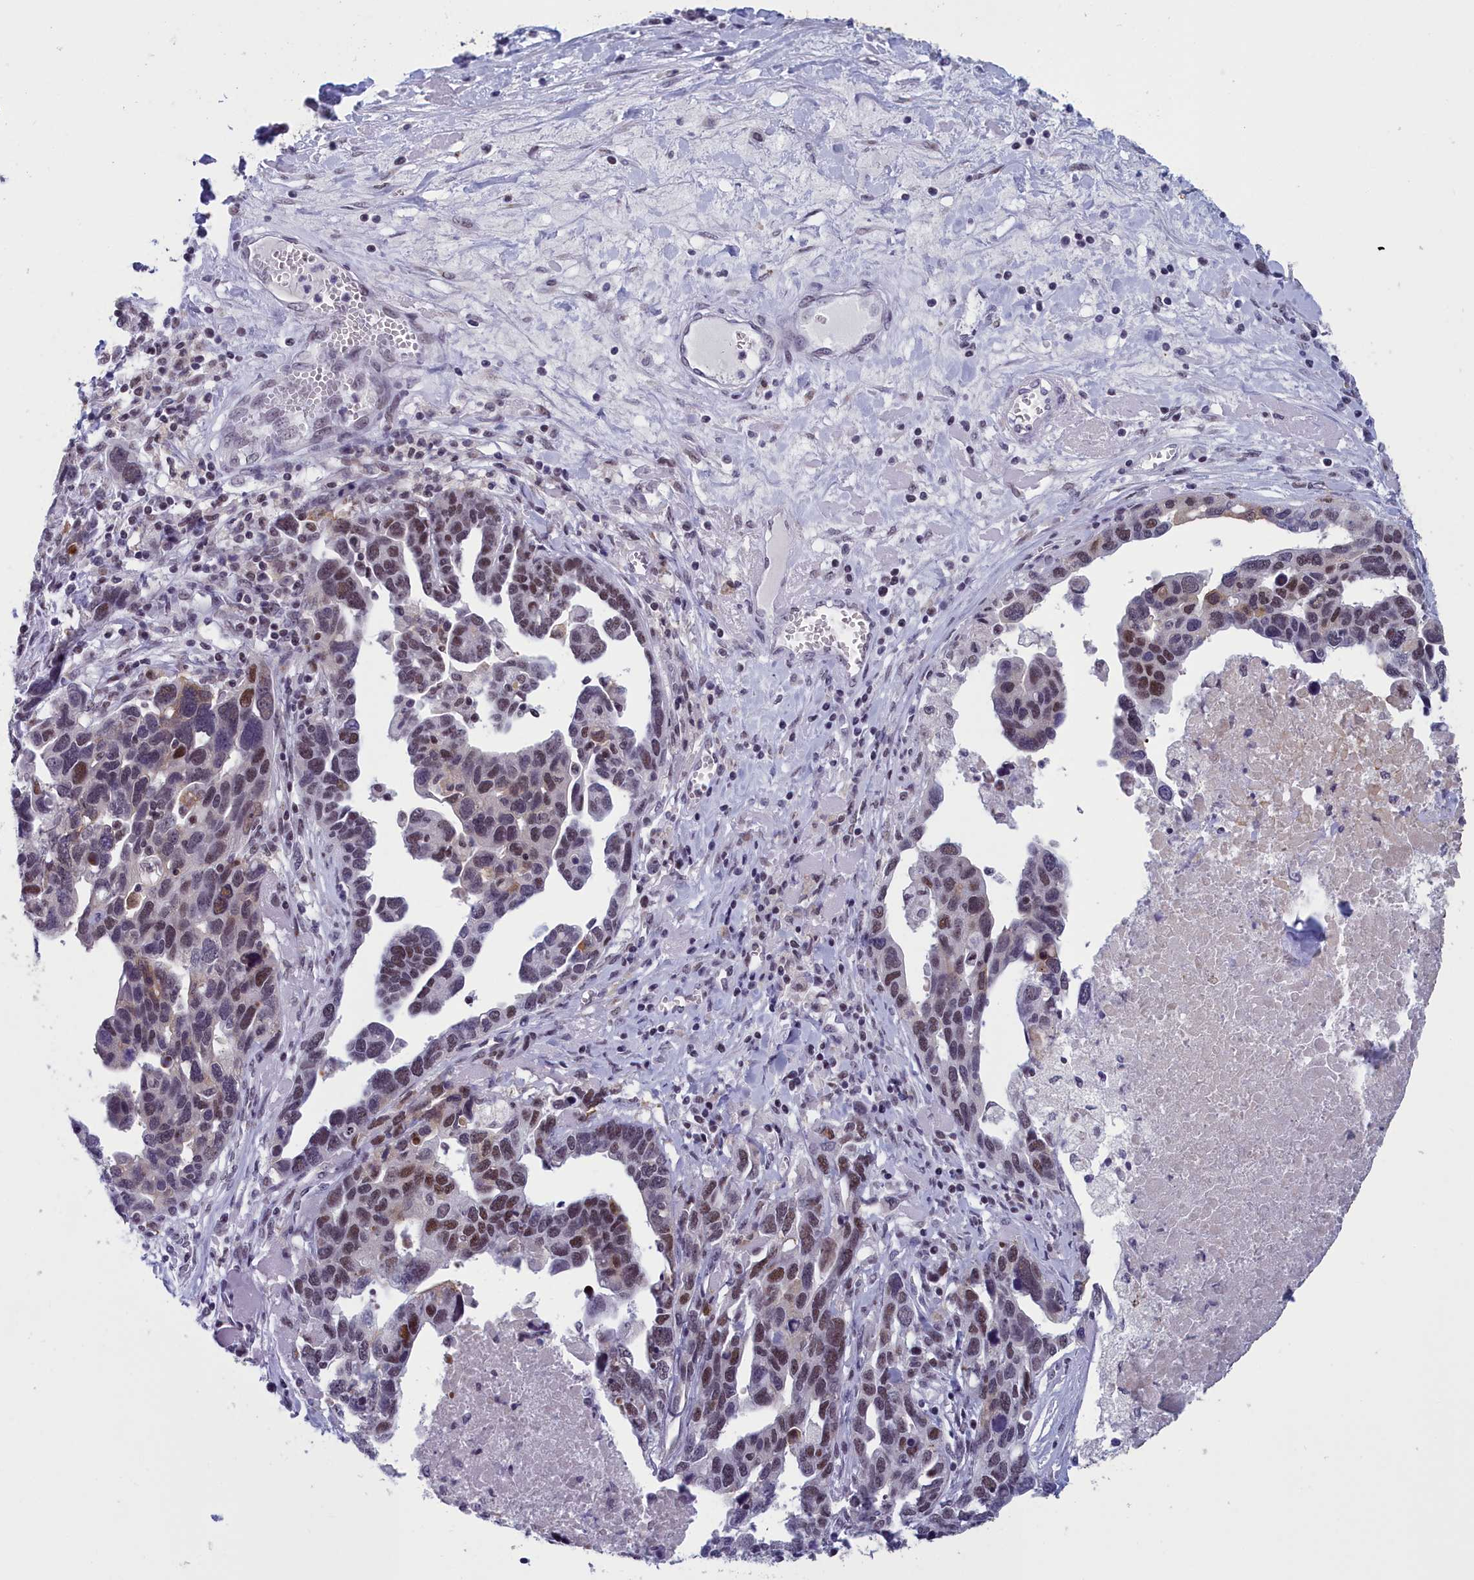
{"staining": {"intensity": "moderate", "quantity": "25%-75%", "location": "nuclear"}, "tissue": "ovarian cancer", "cell_type": "Tumor cells", "image_type": "cancer", "snomed": [{"axis": "morphology", "description": "Cystadenocarcinoma, serous, NOS"}, {"axis": "topography", "description": "Ovary"}], "caption": "Serous cystadenocarcinoma (ovarian) stained with a protein marker displays moderate staining in tumor cells.", "gene": "CCDC97", "patient": {"sex": "female", "age": 54}}